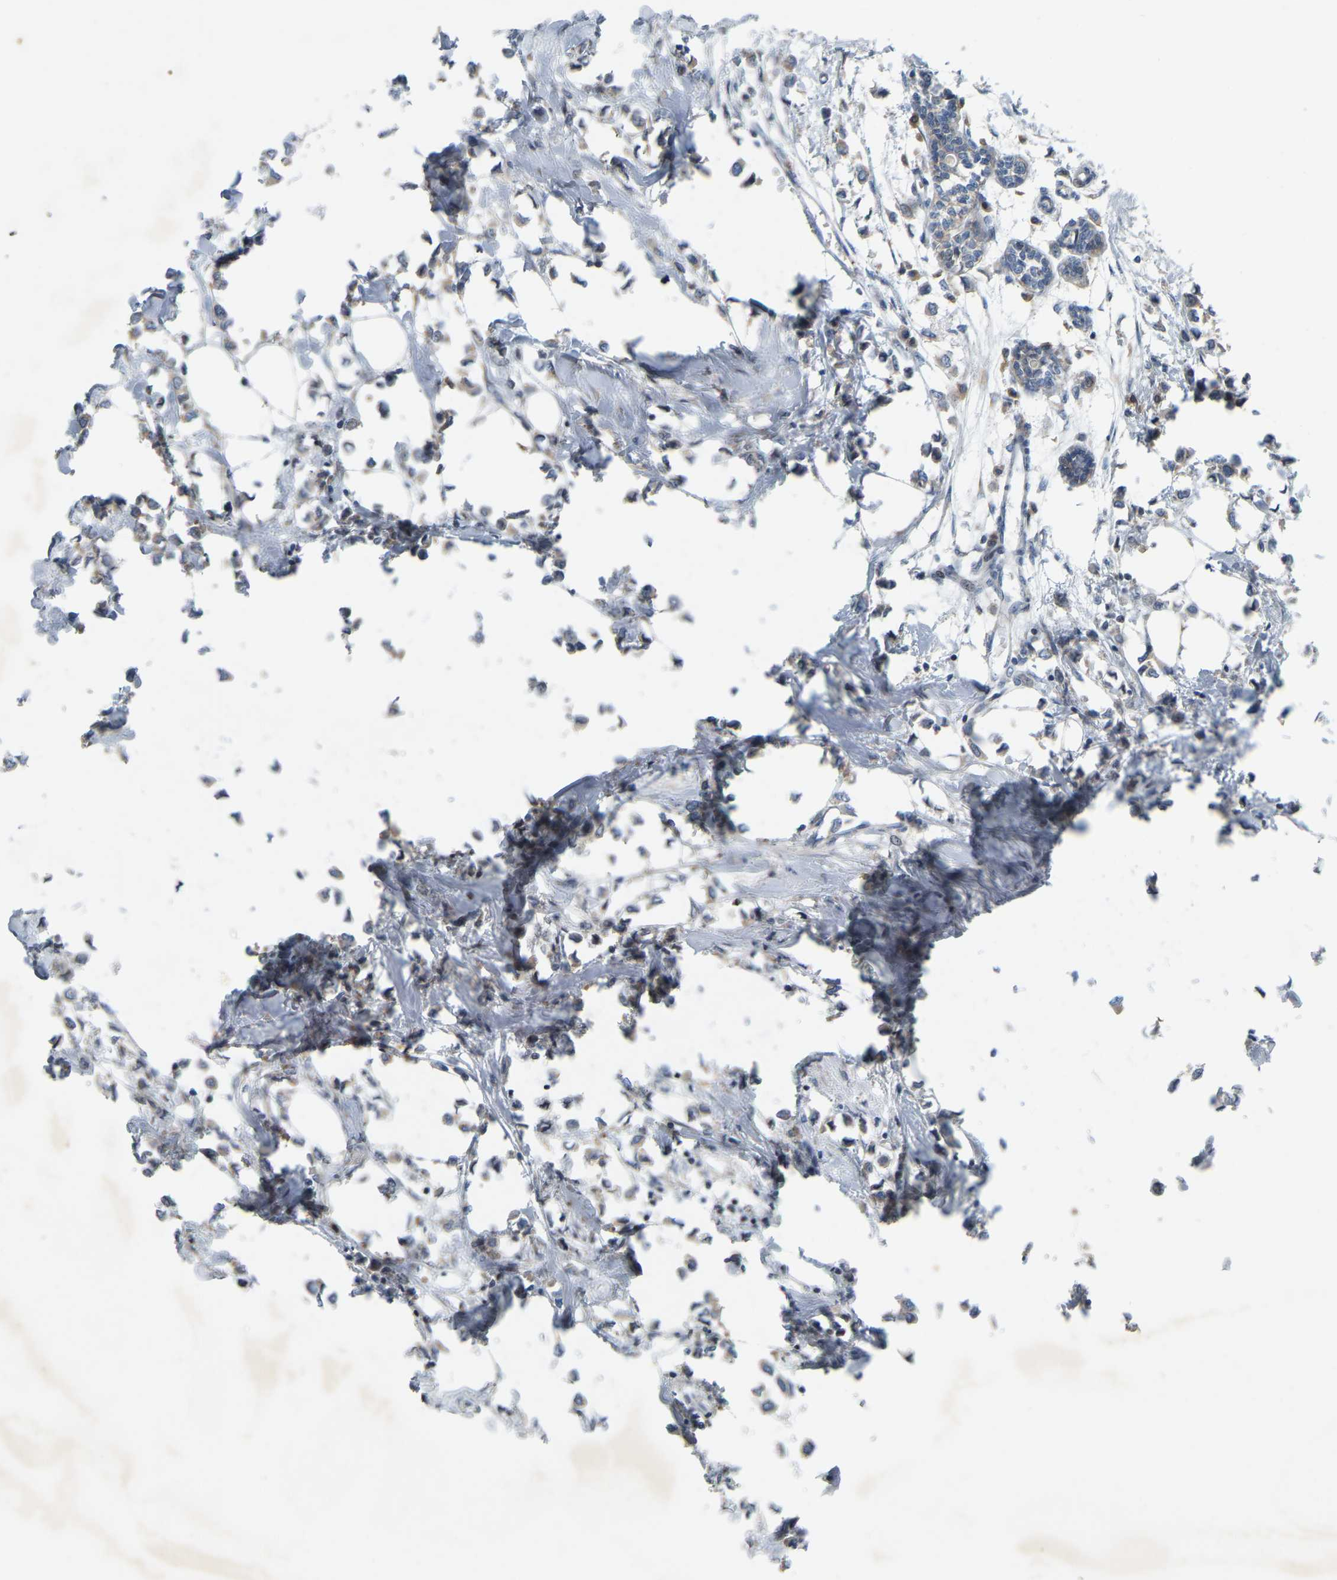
{"staining": {"intensity": "weak", "quantity": ">75%", "location": "cytoplasmic/membranous"}, "tissue": "breast cancer", "cell_type": "Tumor cells", "image_type": "cancer", "snomed": [{"axis": "morphology", "description": "Lobular carcinoma"}, {"axis": "topography", "description": "Breast"}], "caption": "Breast cancer (lobular carcinoma) was stained to show a protein in brown. There is low levels of weak cytoplasmic/membranous staining in approximately >75% of tumor cells. (DAB = brown stain, brightfield microscopy at high magnification).", "gene": "PARL", "patient": {"sex": "female", "age": 51}}